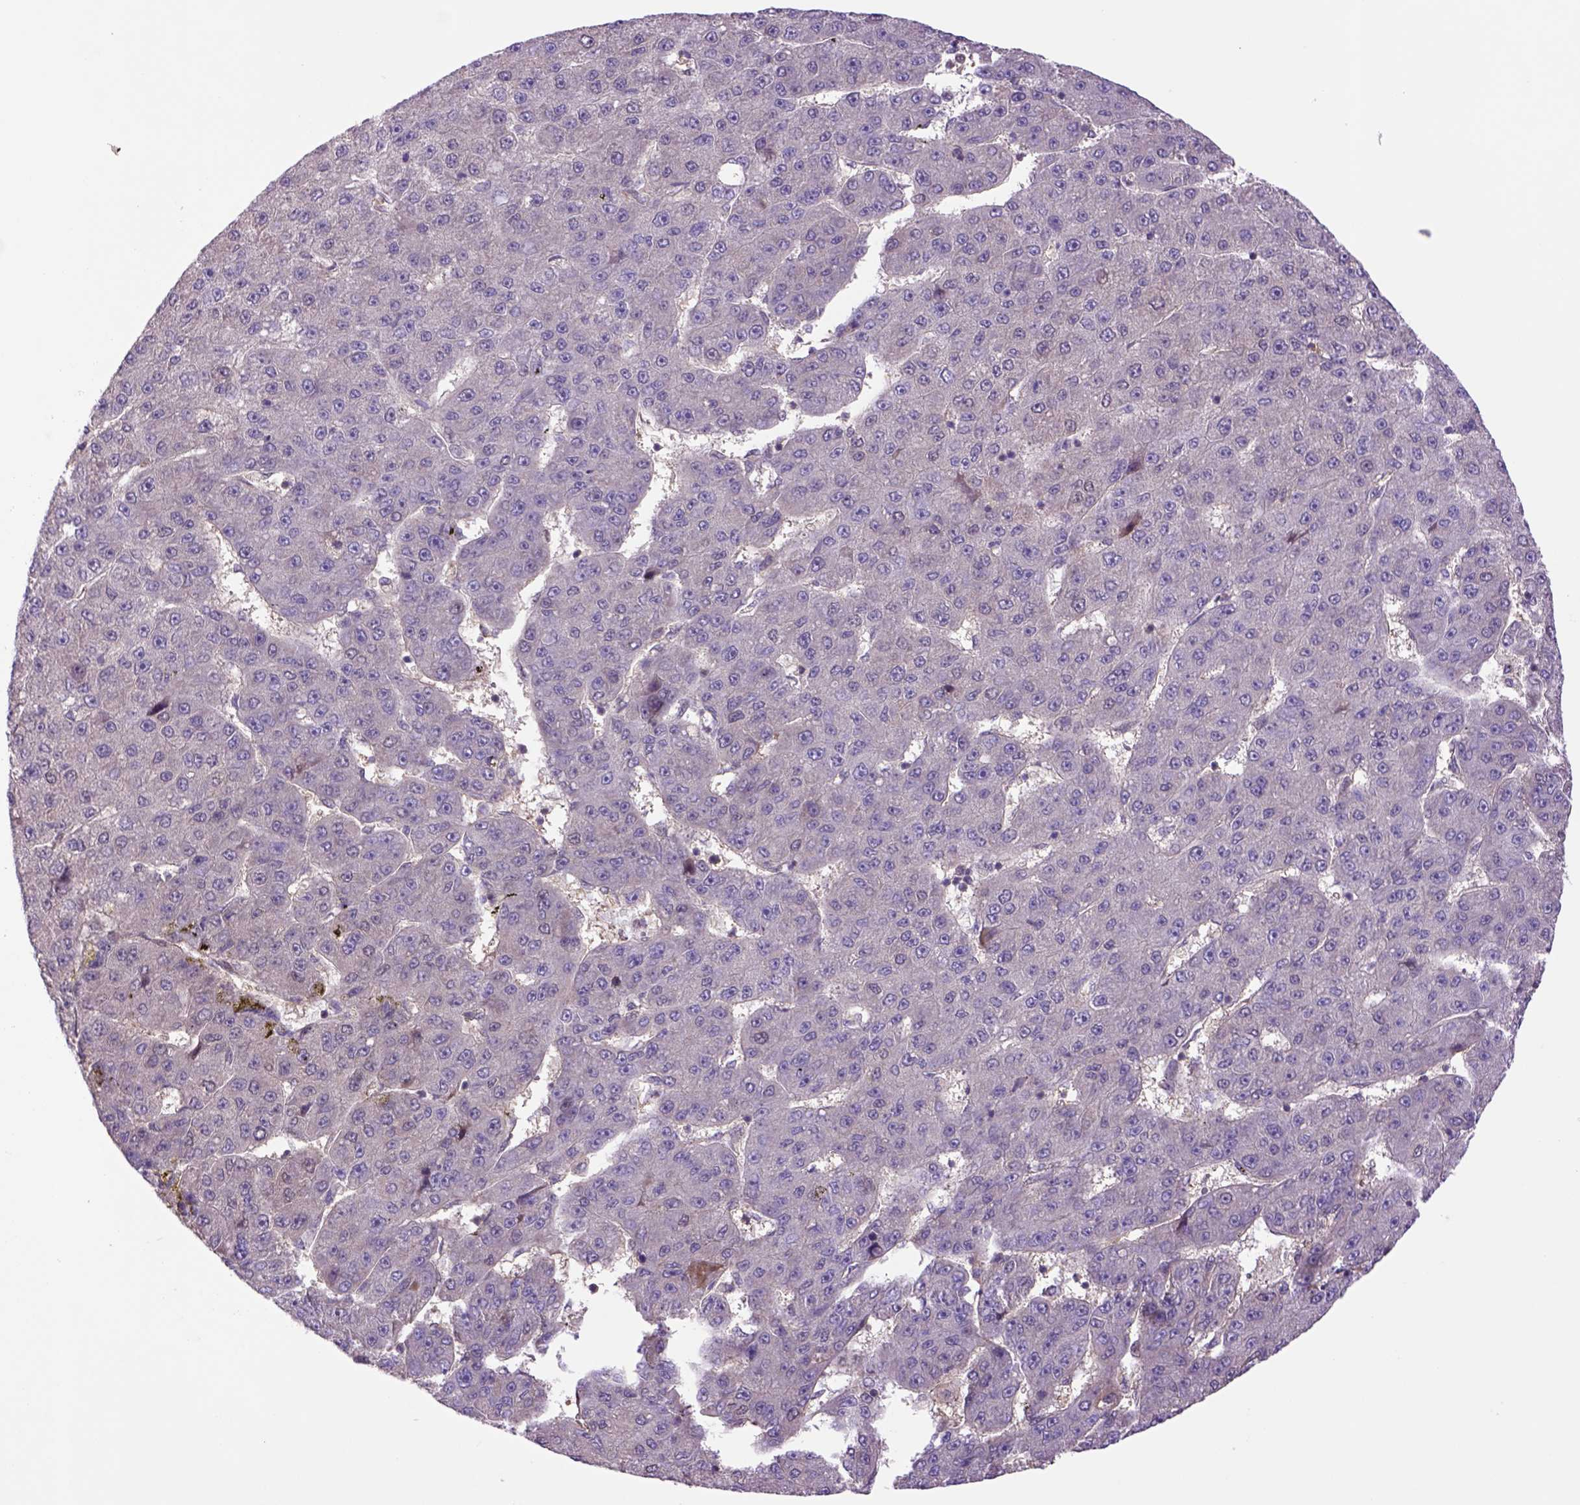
{"staining": {"intensity": "negative", "quantity": "none", "location": "none"}, "tissue": "liver cancer", "cell_type": "Tumor cells", "image_type": "cancer", "snomed": [{"axis": "morphology", "description": "Carcinoma, Hepatocellular, NOS"}, {"axis": "topography", "description": "Liver"}], "caption": "This is an immunohistochemistry (IHC) micrograph of liver cancer. There is no staining in tumor cells.", "gene": "HSPBP1", "patient": {"sex": "male", "age": 67}}